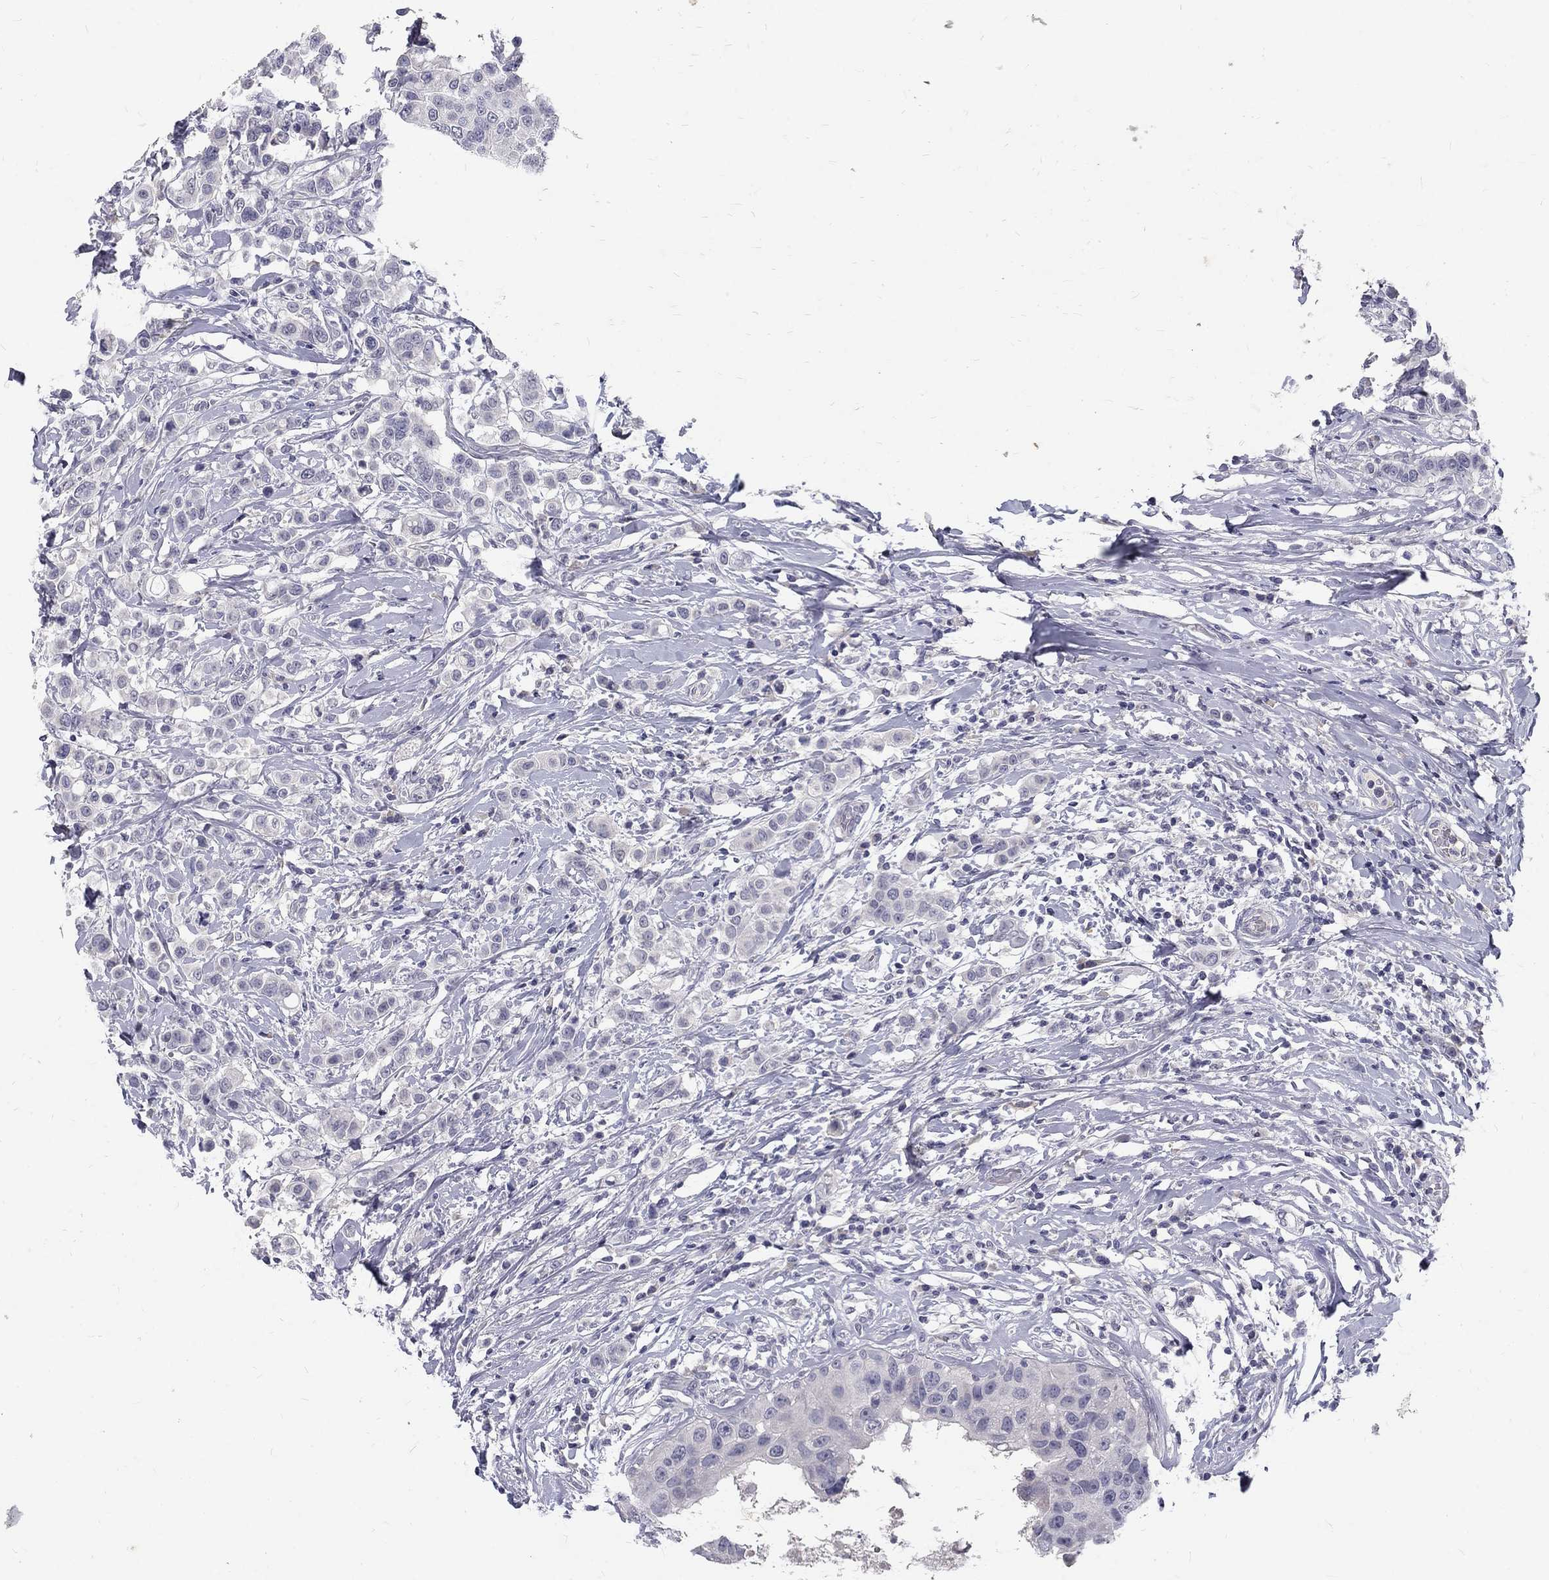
{"staining": {"intensity": "negative", "quantity": "none", "location": "none"}, "tissue": "breast cancer", "cell_type": "Tumor cells", "image_type": "cancer", "snomed": [{"axis": "morphology", "description": "Duct carcinoma"}, {"axis": "topography", "description": "Breast"}], "caption": "DAB immunohistochemical staining of breast cancer (invasive ductal carcinoma) reveals no significant positivity in tumor cells. (IHC, brightfield microscopy, high magnification).", "gene": "NOS1", "patient": {"sex": "female", "age": 27}}